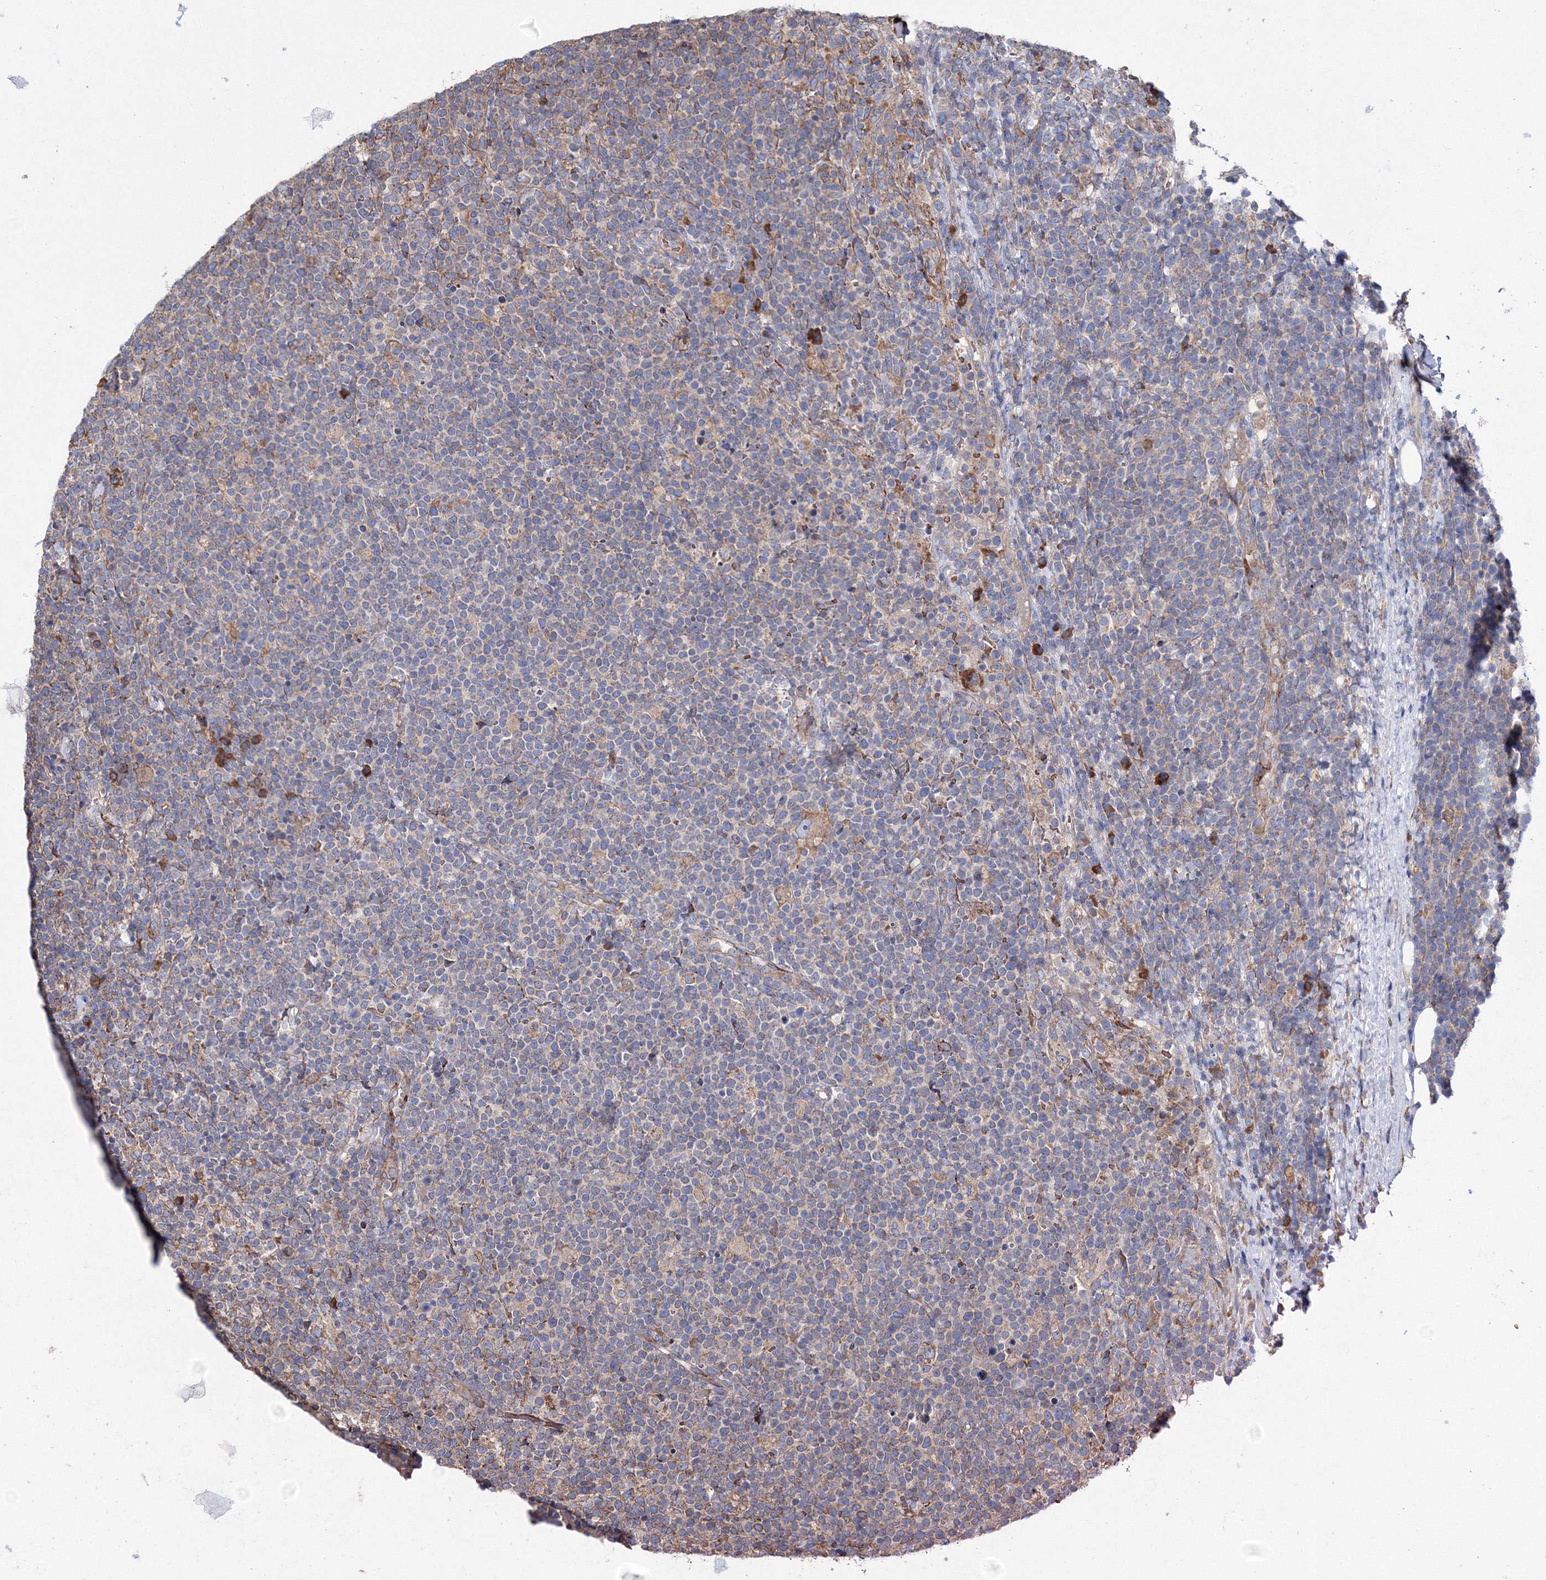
{"staining": {"intensity": "weak", "quantity": "<25%", "location": "cytoplasmic/membranous"}, "tissue": "lymphoma", "cell_type": "Tumor cells", "image_type": "cancer", "snomed": [{"axis": "morphology", "description": "Malignant lymphoma, non-Hodgkin's type, High grade"}, {"axis": "topography", "description": "Lymph node"}], "caption": "Immunohistochemistry (IHC) image of neoplastic tissue: high-grade malignant lymphoma, non-Hodgkin's type stained with DAB (3,3'-diaminobenzidine) exhibits no significant protein positivity in tumor cells. (DAB (3,3'-diaminobenzidine) IHC with hematoxylin counter stain).", "gene": "VPS8", "patient": {"sex": "male", "age": 61}}